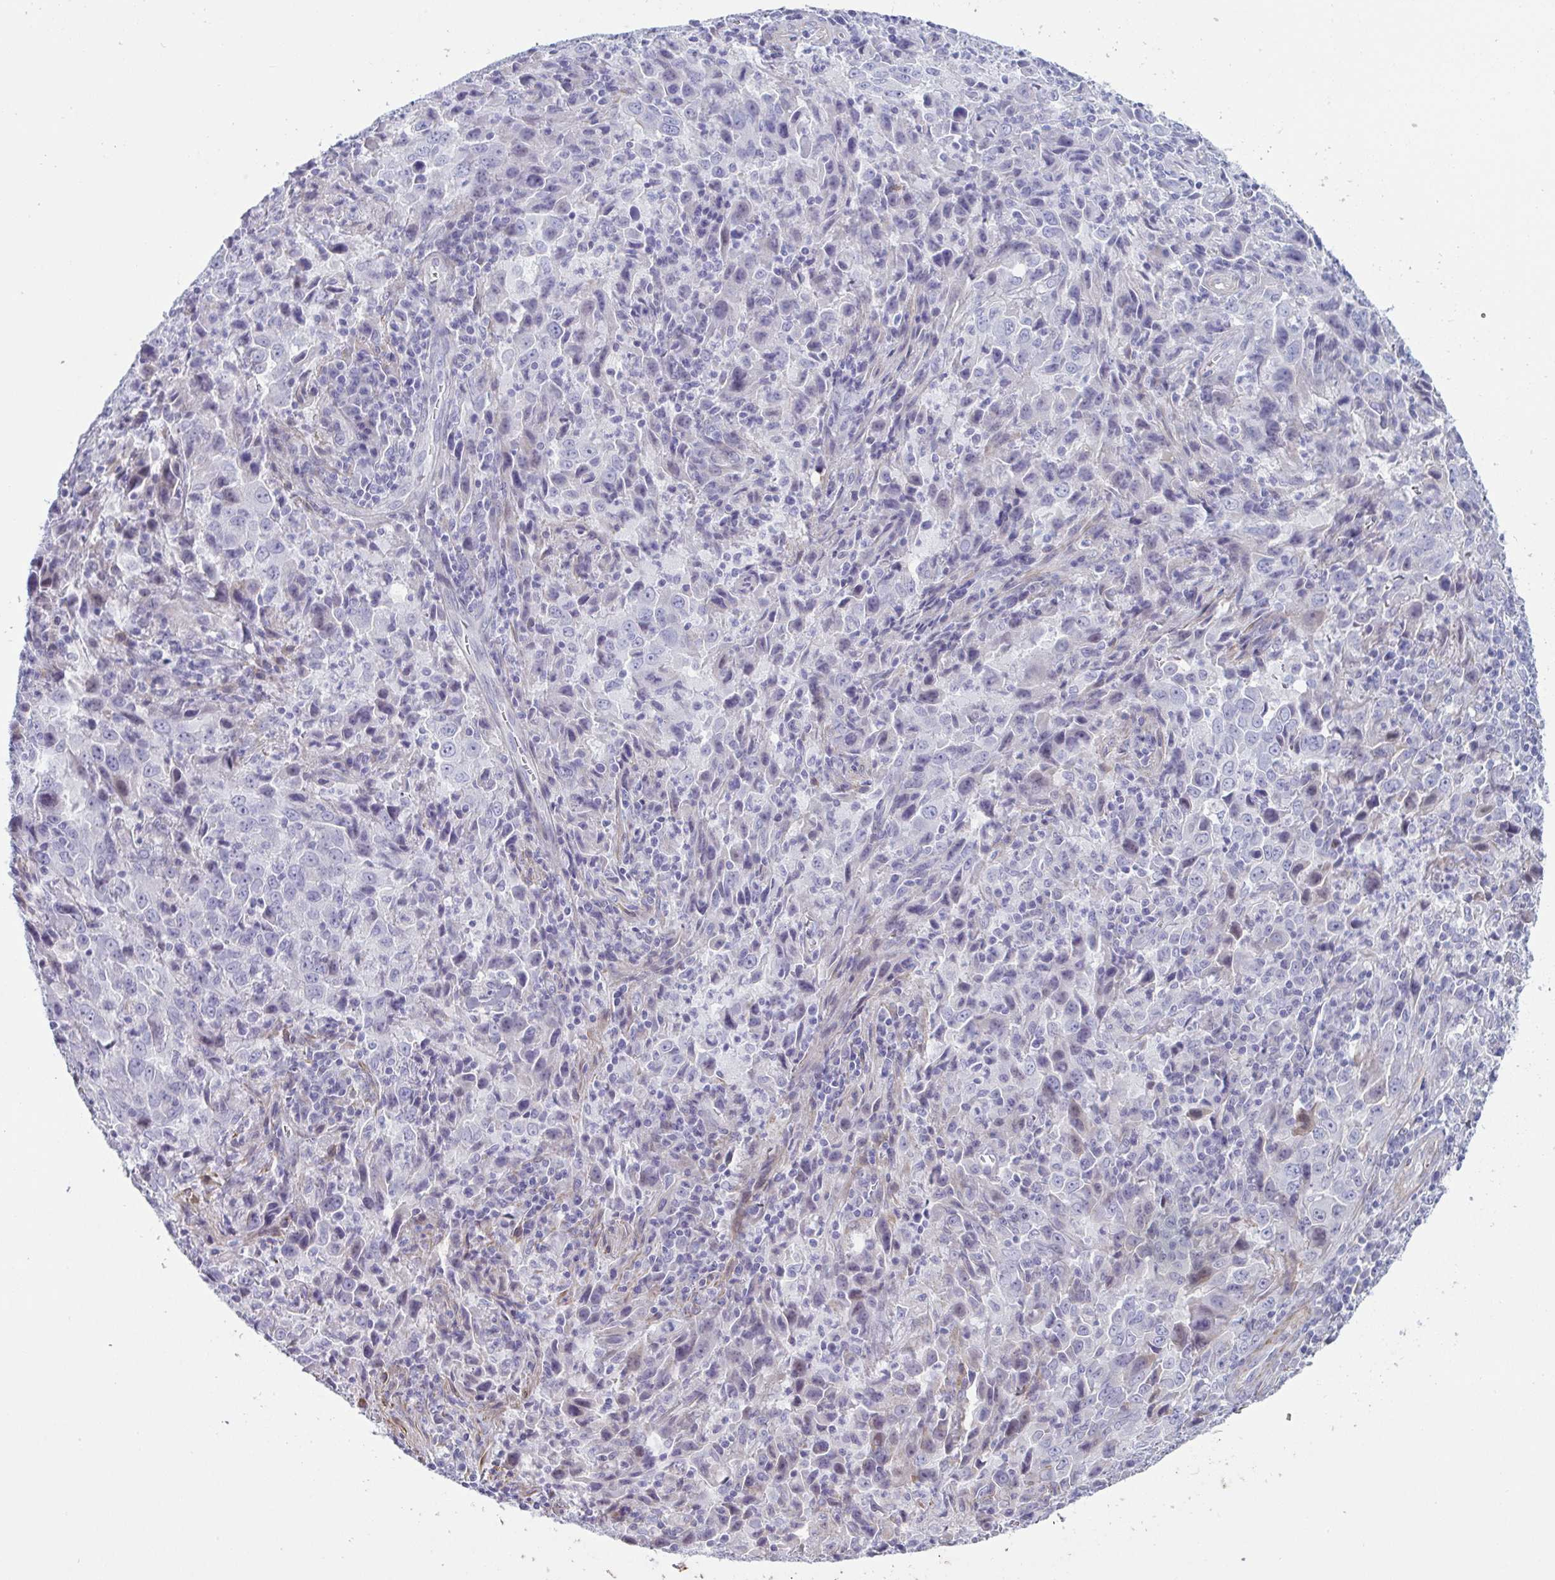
{"staining": {"intensity": "negative", "quantity": "none", "location": "none"}, "tissue": "lung cancer", "cell_type": "Tumor cells", "image_type": "cancer", "snomed": [{"axis": "morphology", "description": "Adenocarcinoma, NOS"}, {"axis": "topography", "description": "Lung"}], "caption": "Immunohistochemistry of lung adenocarcinoma exhibits no expression in tumor cells.", "gene": "OR5P3", "patient": {"sex": "male", "age": 67}}